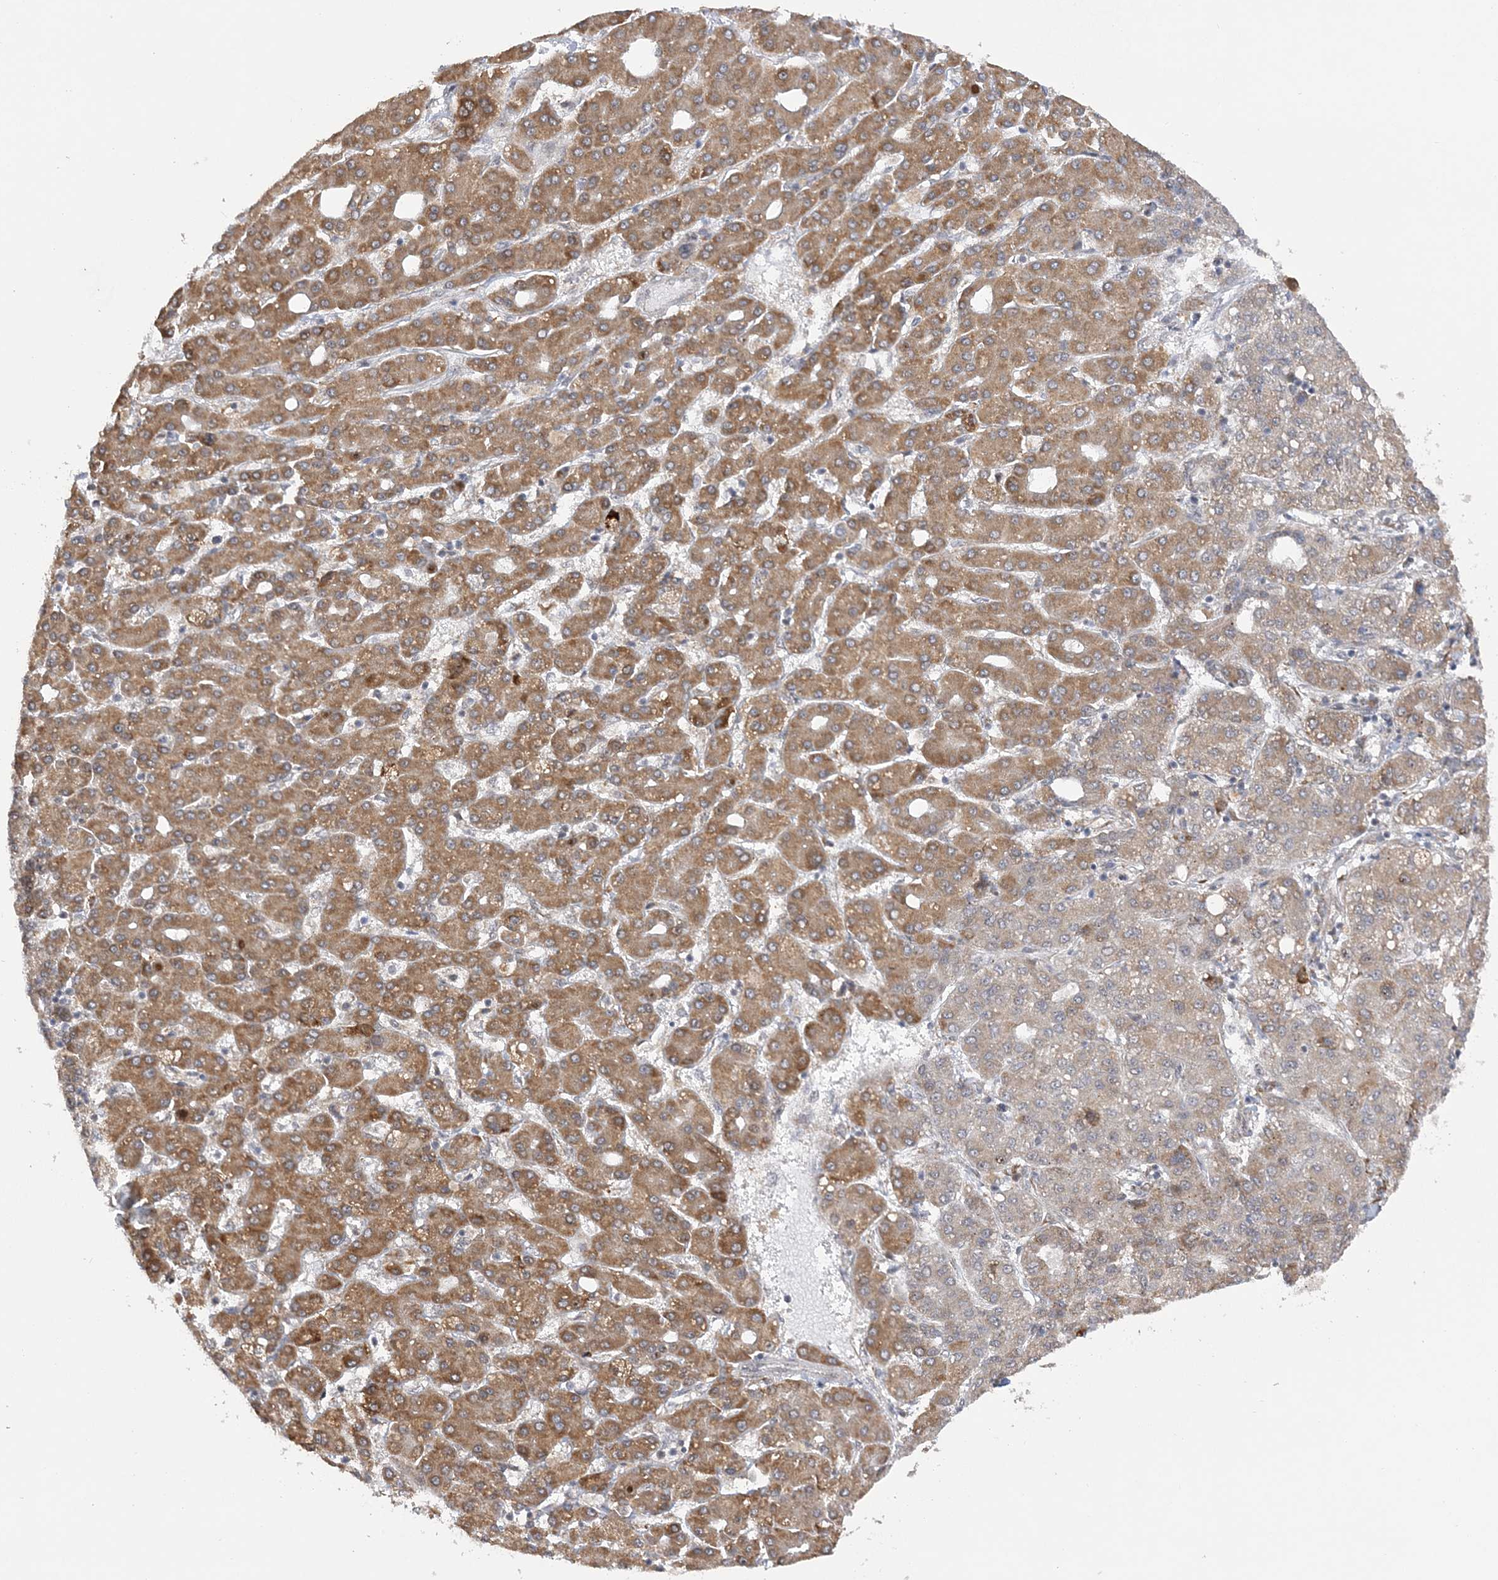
{"staining": {"intensity": "moderate", "quantity": ">75%", "location": "cytoplasmic/membranous"}, "tissue": "liver cancer", "cell_type": "Tumor cells", "image_type": "cancer", "snomed": [{"axis": "morphology", "description": "Carcinoma, Hepatocellular, NOS"}, {"axis": "topography", "description": "Liver"}], "caption": "Liver hepatocellular carcinoma tissue demonstrates moderate cytoplasmic/membranous expression in approximately >75% of tumor cells", "gene": "MRPL47", "patient": {"sex": "male", "age": 65}}